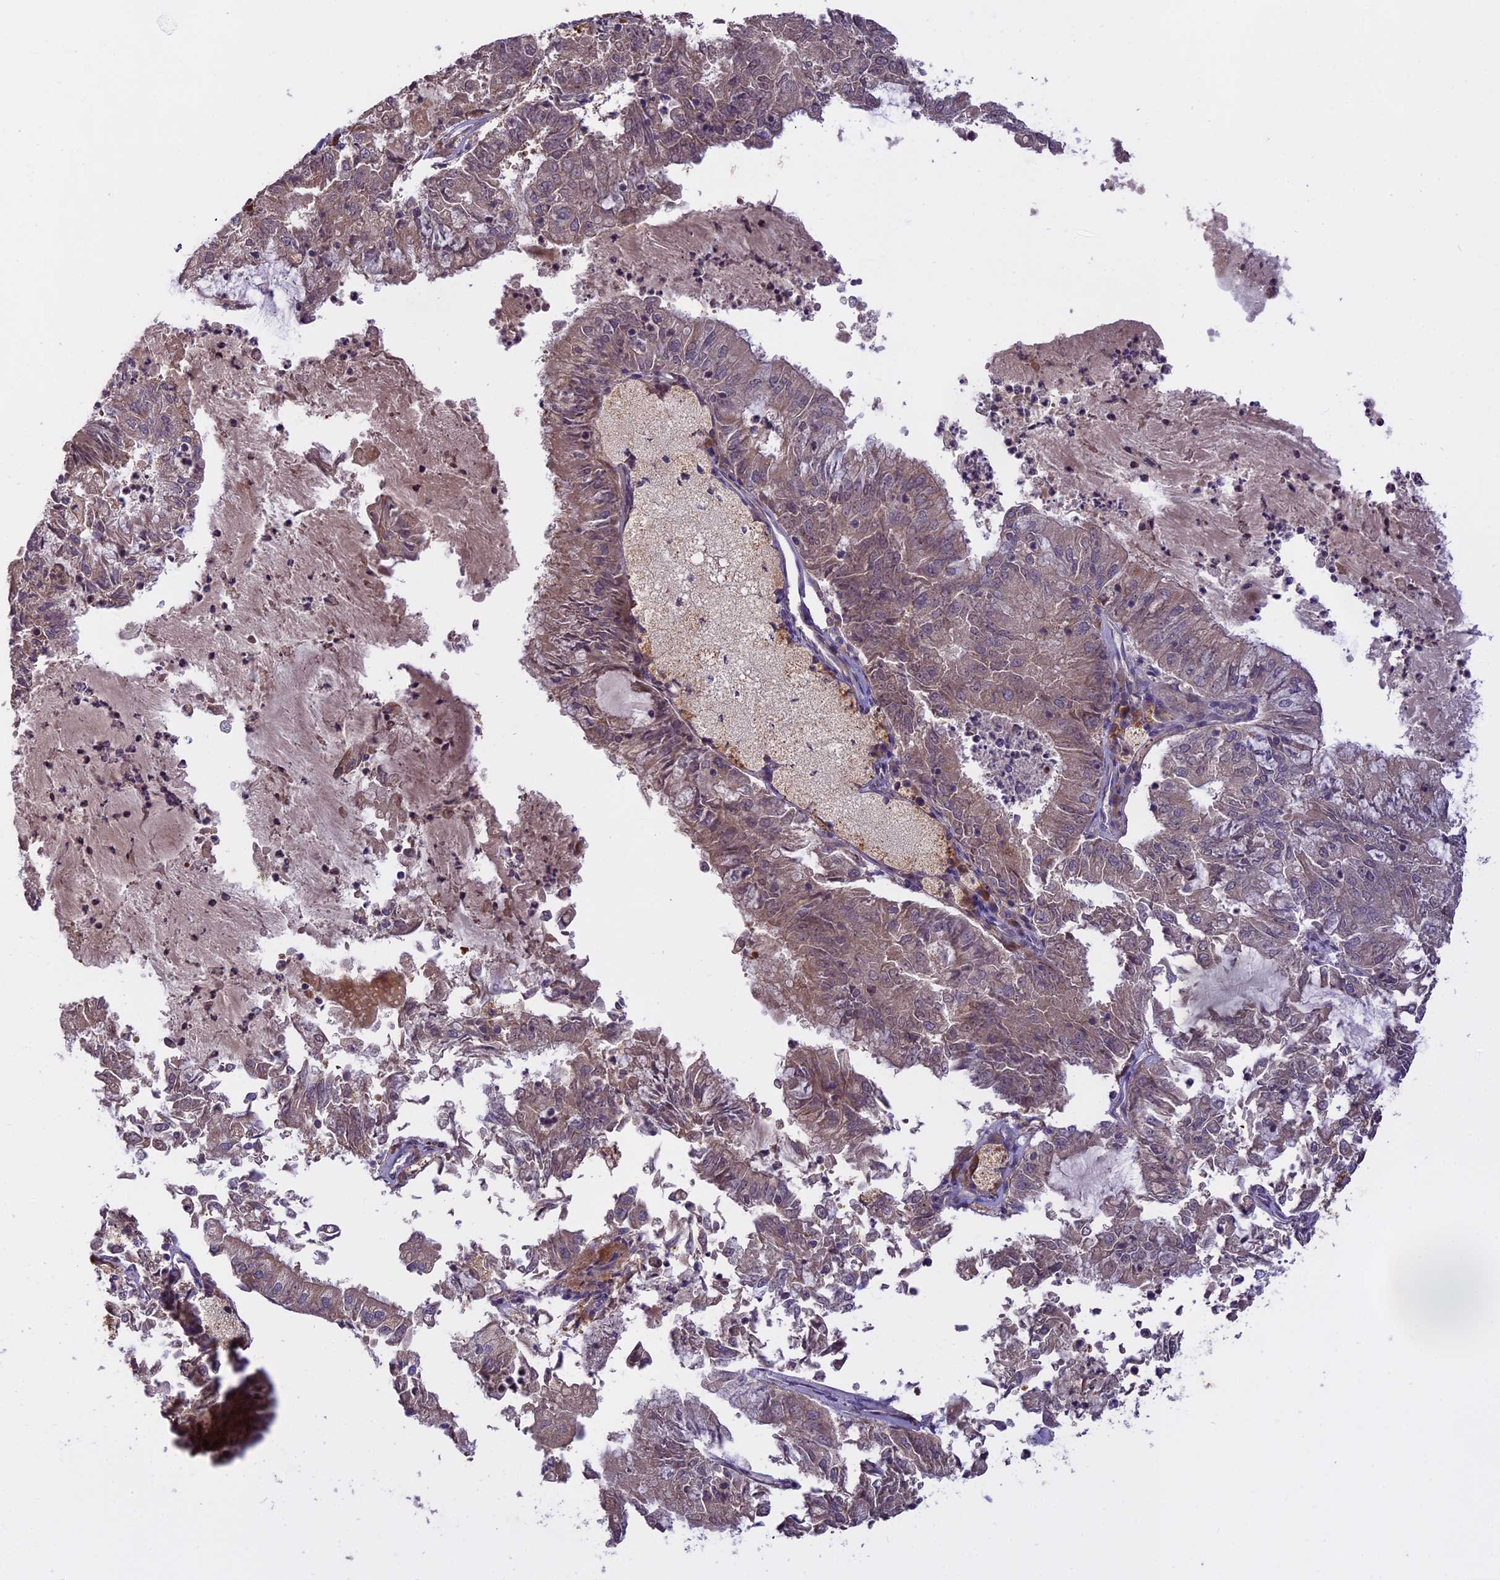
{"staining": {"intensity": "weak", "quantity": "25%-75%", "location": "cytoplasmic/membranous"}, "tissue": "endometrial cancer", "cell_type": "Tumor cells", "image_type": "cancer", "snomed": [{"axis": "morphology", "description": "Adenocarcinoma, NOS"}, {"axis": "topography", "description": "Endometrium"}], "caption": "Immunohistochemical staining of human adenocarcinoma (endometrial) displays low levels of weak cytoplasmic/membranous positivity in approximately 25%-75% of tumor cells.", "gene": "MEMO1", "patient": {"sex": "female", "age": 57}}